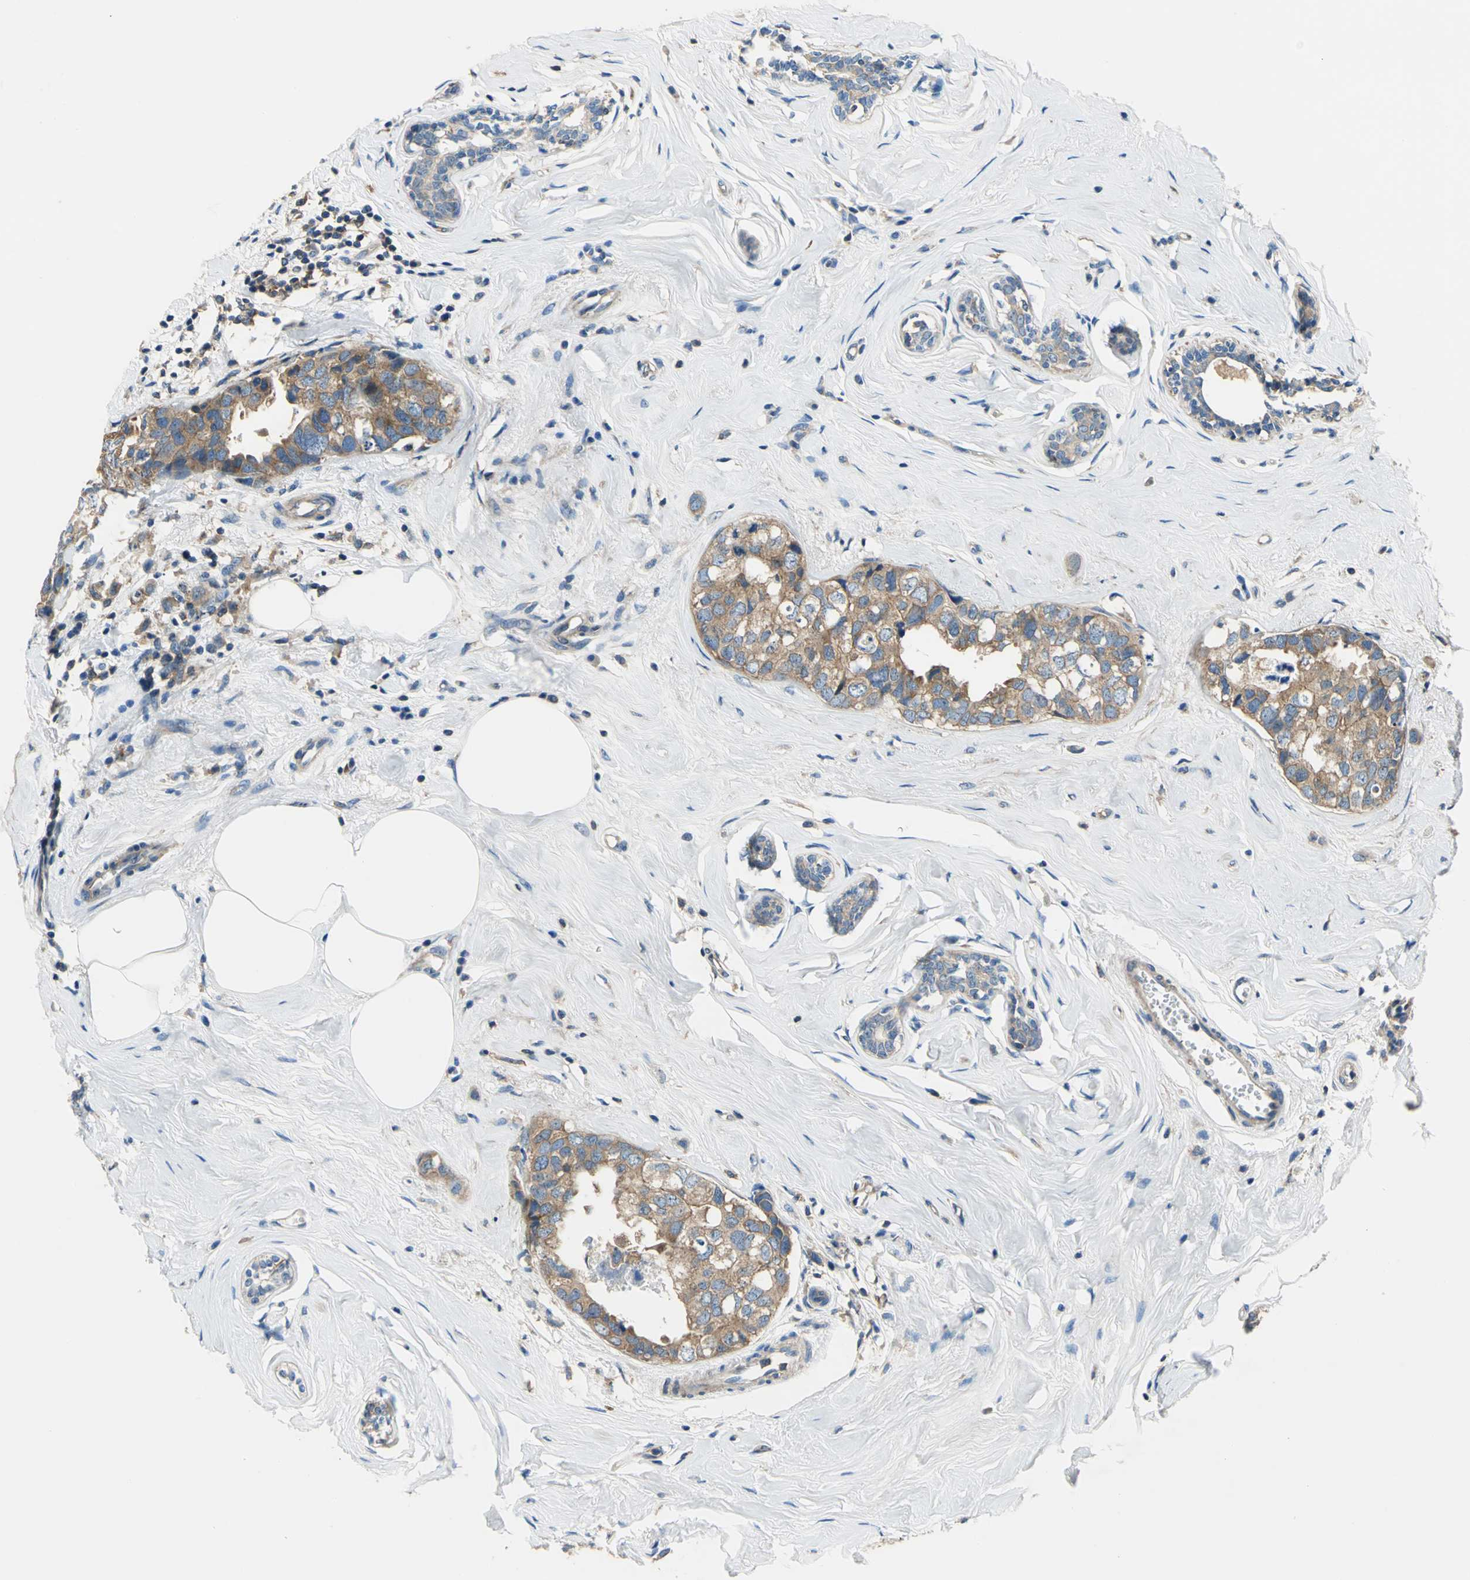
{"staining": {"intensity": "moderate", "quantity": ">75%", "location": "cytoplasmic/membranous"}, "tissue": "breast cancer", "cell_type": "Tumor cells", "image_type": "cancer", "snomed": [{"axis": "morphology", "description": "Normal tissue, NOS"}, {"axis": "morphology", "description": "Duct carcinoma"}, {"axis": "topography", "description": "Breast"}], "caption": "A medium amount of moderate cytoplasmic/membranous positivity is identified in about >75% of tumor cells in invasive ductal carcinoma (breast) tissue.", "gene": "DDX3Y", "patient": {"sex": "female", "age": 50}}